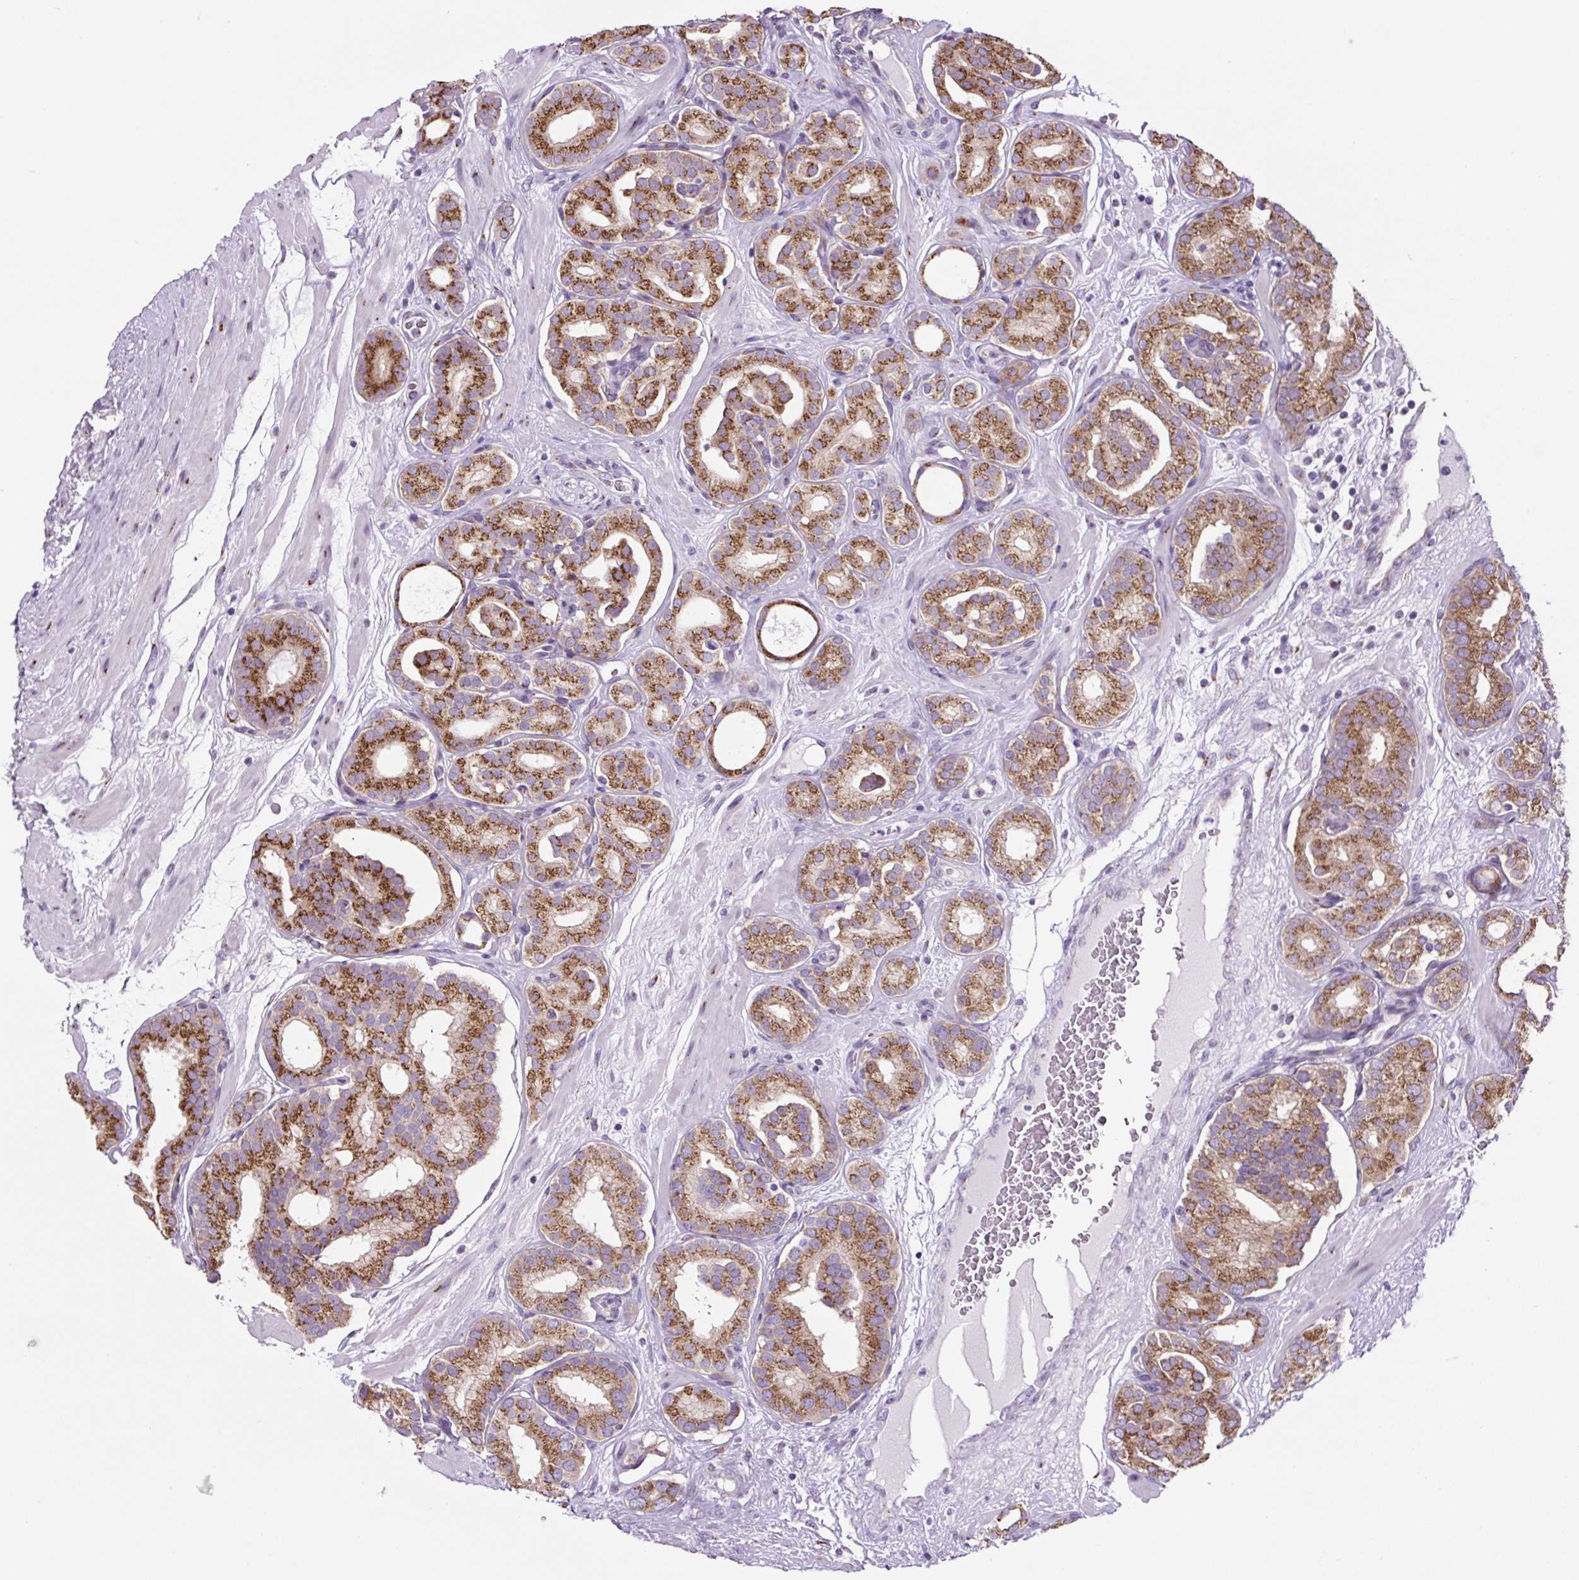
{"staining": {"intensity": "moderate", "quantity": ">75%", "location": "cytoplasmic/membranous"}, "tissue": "prostate cancer", "cell_type": "Tumor cells", "image_type": "cancer", "snomed": [{"axis": "morphology", "description": "Adenocarcinoma, High grade"}, {"axis": "topography", "description": "Prostate"}], "caption": "Prostate cancer (high-grade adenocarcinoma) tissue shows moderate cytoplasmic/membranous staining in approximately >75% of tumor cells, visualized by immunohistochemistry. Immunohistochemistry stains the protein in brown and the nuclei are stained blue.", "gene": "GORASP1", "patient": {"sex": "male", "age": 66}}